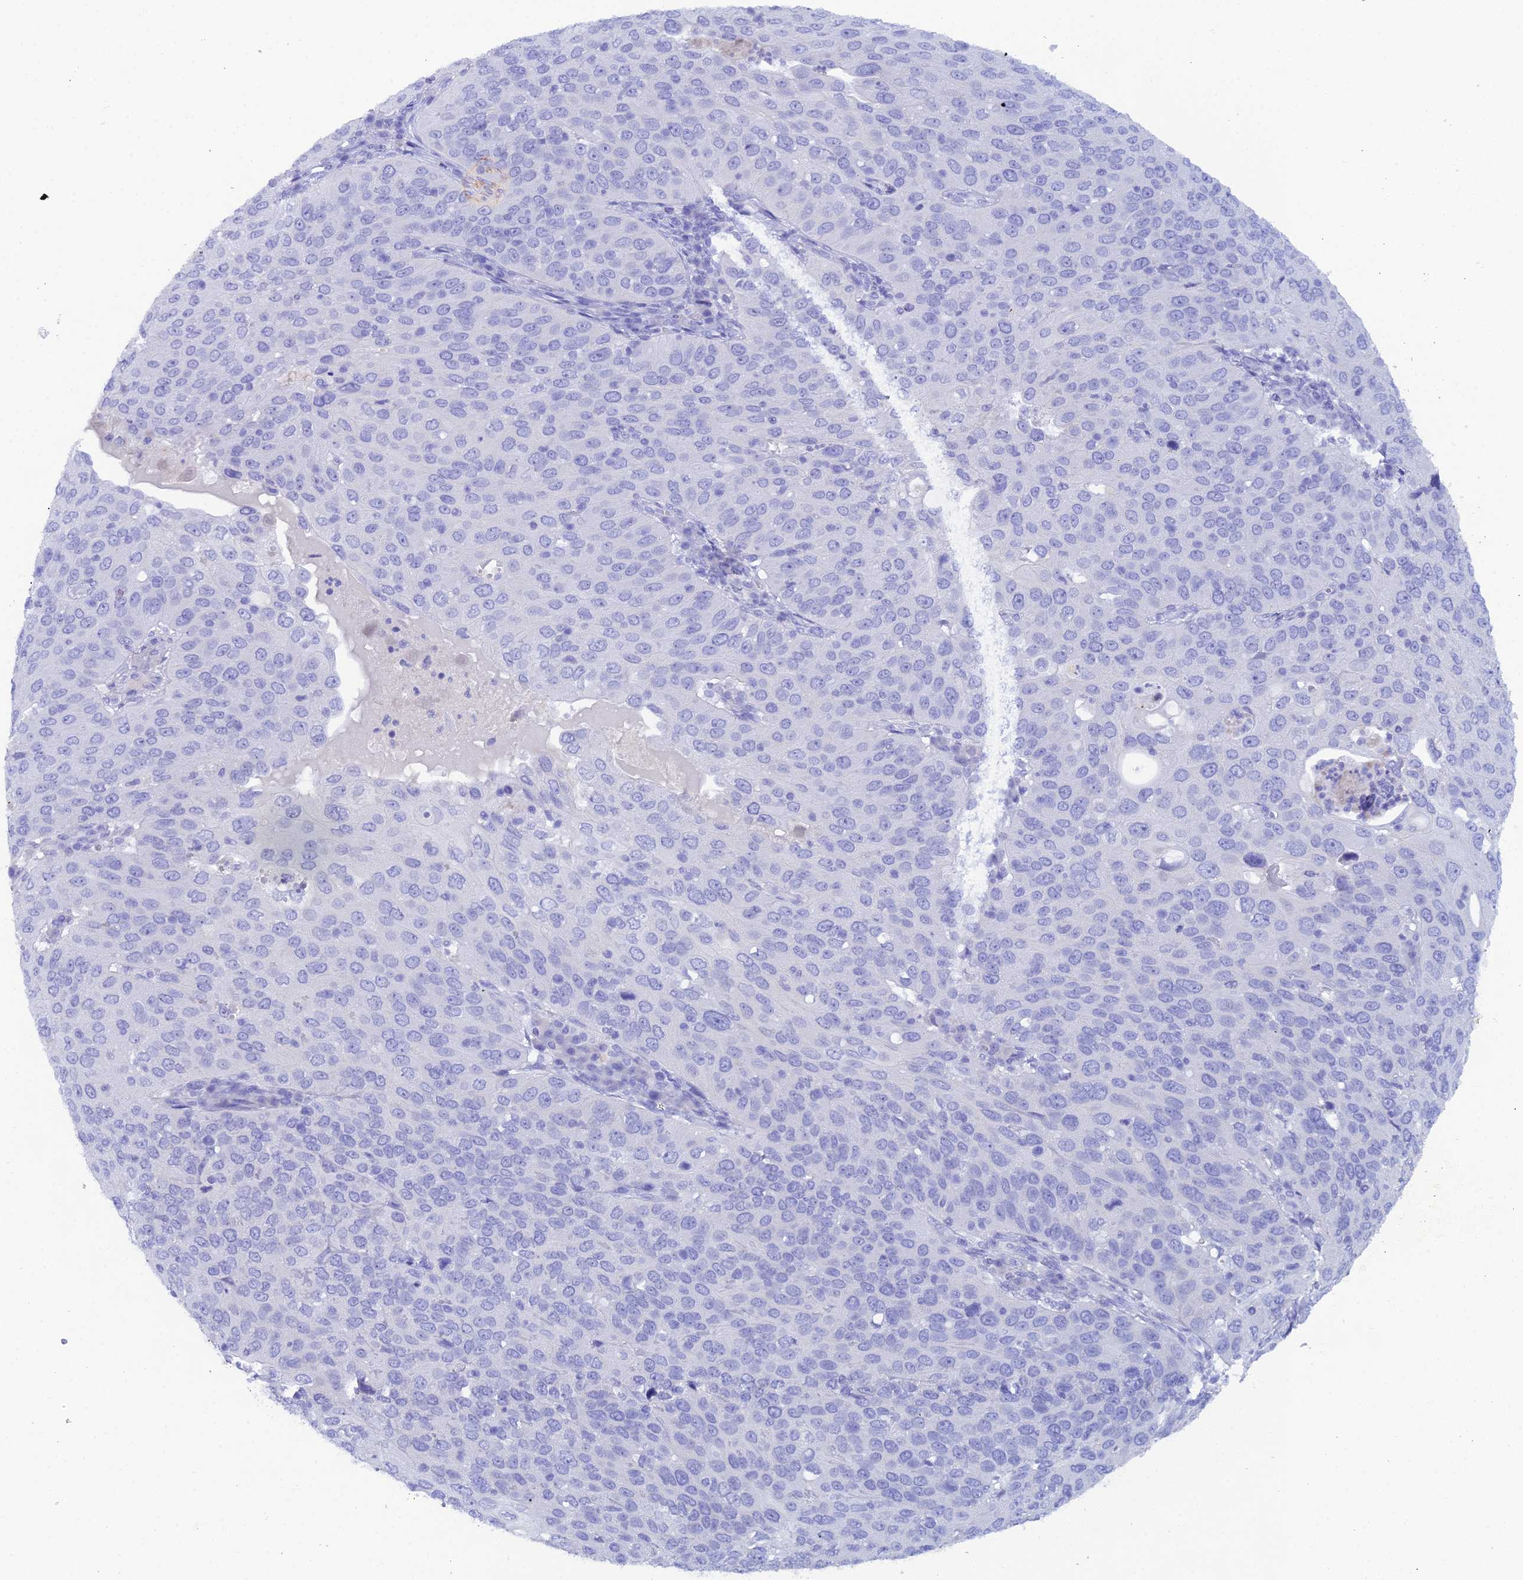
{"staining": {"intensity": "negative", "quantity": "none", "location": "none"}, "tissue": "cervical cancer", "cell_type": "Tumor cells", "image_type": "cancer", "snomed": [{"axis": "morphology", "description": "Squamous cell carcinoma, NOS"}, {"axis": "topography", "description": "Cervix"}], "caption": "This is an immunohistochemistry (IHC) image of cervical squamous cell carcinoma. There is no expression in tumor cells.", "gene": "REG1A", "patient": {"sex": "female", "age": 36}}